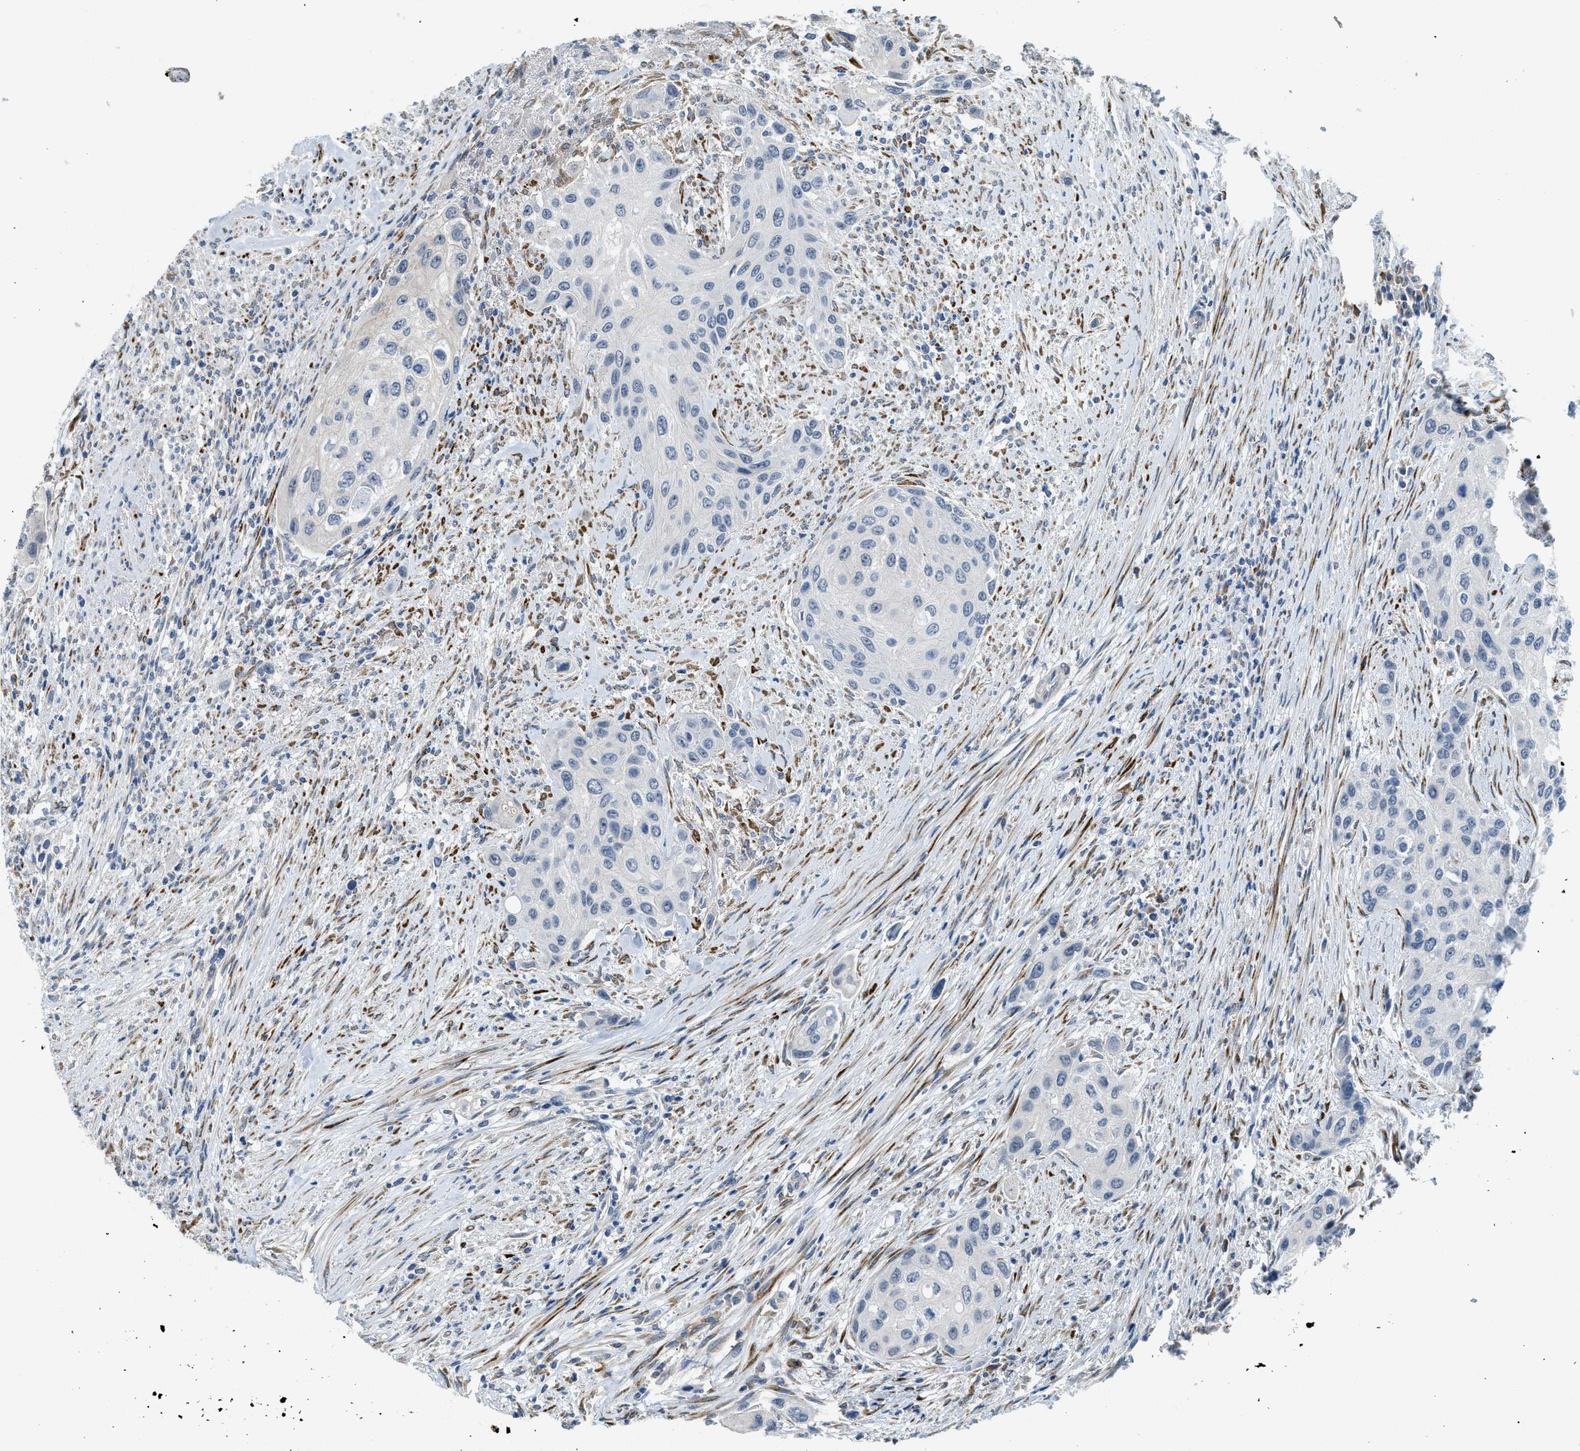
{"staining": {"intensity": "negative", "quantity": "none", "location": "none"}, "tissue": "urothelial cancer", "cell_type": "Tumor cells", "image_type": "cancer", "snomed": [{"axis": "morphology", "description": "Urothelial carcinoma, High grade"}, {"axis": "topography", "description": "Urinary bladder"}], "caption": "Urothelial cancer stained for a protein using immunohistochemistry exhibits no expression tumor cells.", "gene": "TMEM154", "patient": {"sex": "female", "age": 56}}